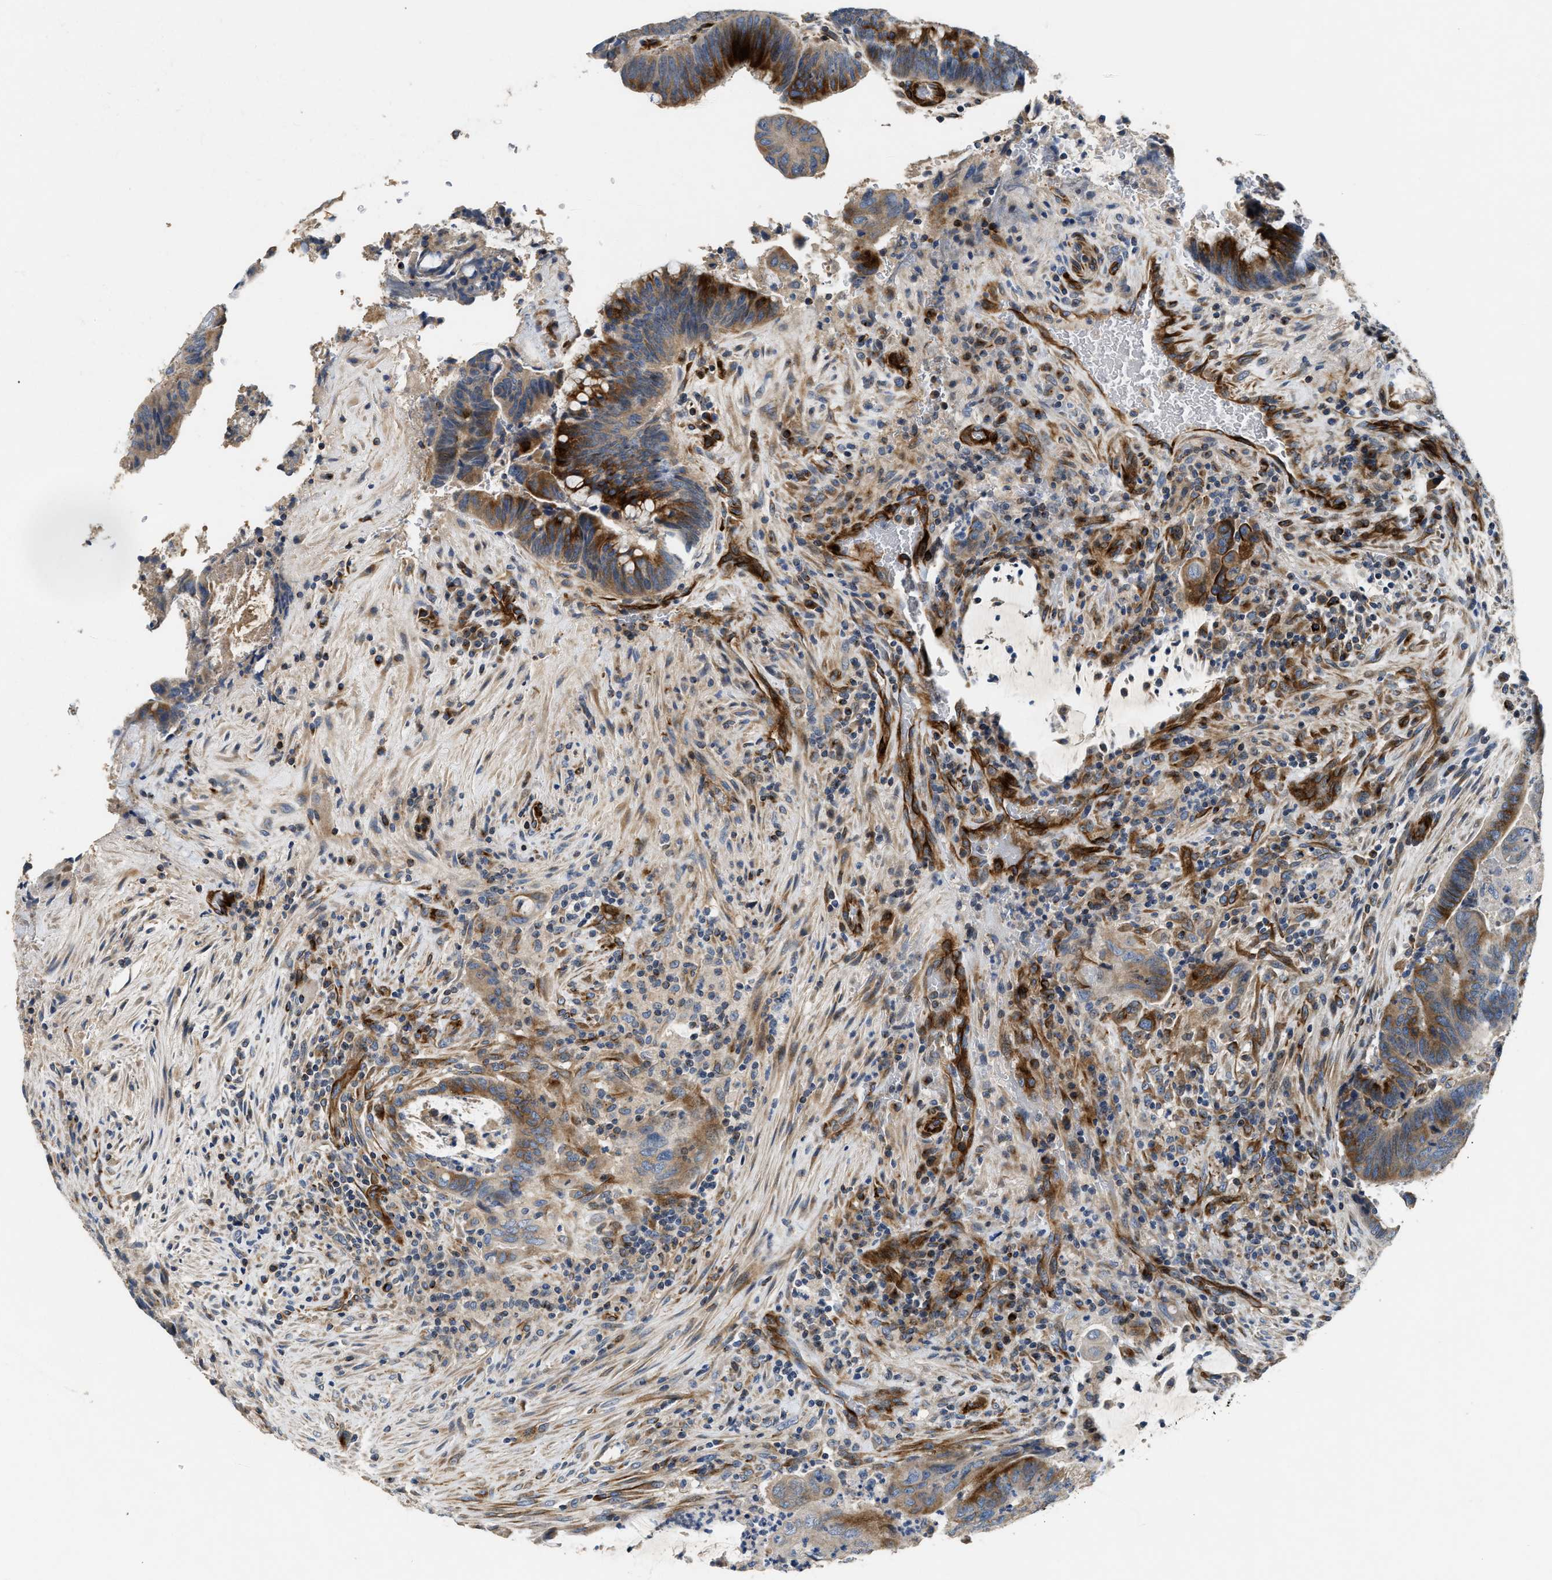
{"staining": {"intensity": "strong", "quantity": ">75%", "location": "cytoplasmic/membranous"}, "tissue": "colorectal cancer", "cell_type": "Tumor cells", "image_type": "cancer", "snomed": [{"axis": "morphology", "description": "Normal tissue, NOS"}, {"axis": "morphology", "description": "Adenocarcinoma, NOS"}, {"axis": "topography", "description": "Rectum"}, {"axis": "topography", "description": "Peripheral nerve tissue"}], "caption": "A histopathology image of colorectal cancer stained for a protein displays strong cytoplasmic/membranous brown staining in tumor cells.", "gene": "IL17RC", "patient": {"sex": "male", "age": 92}}